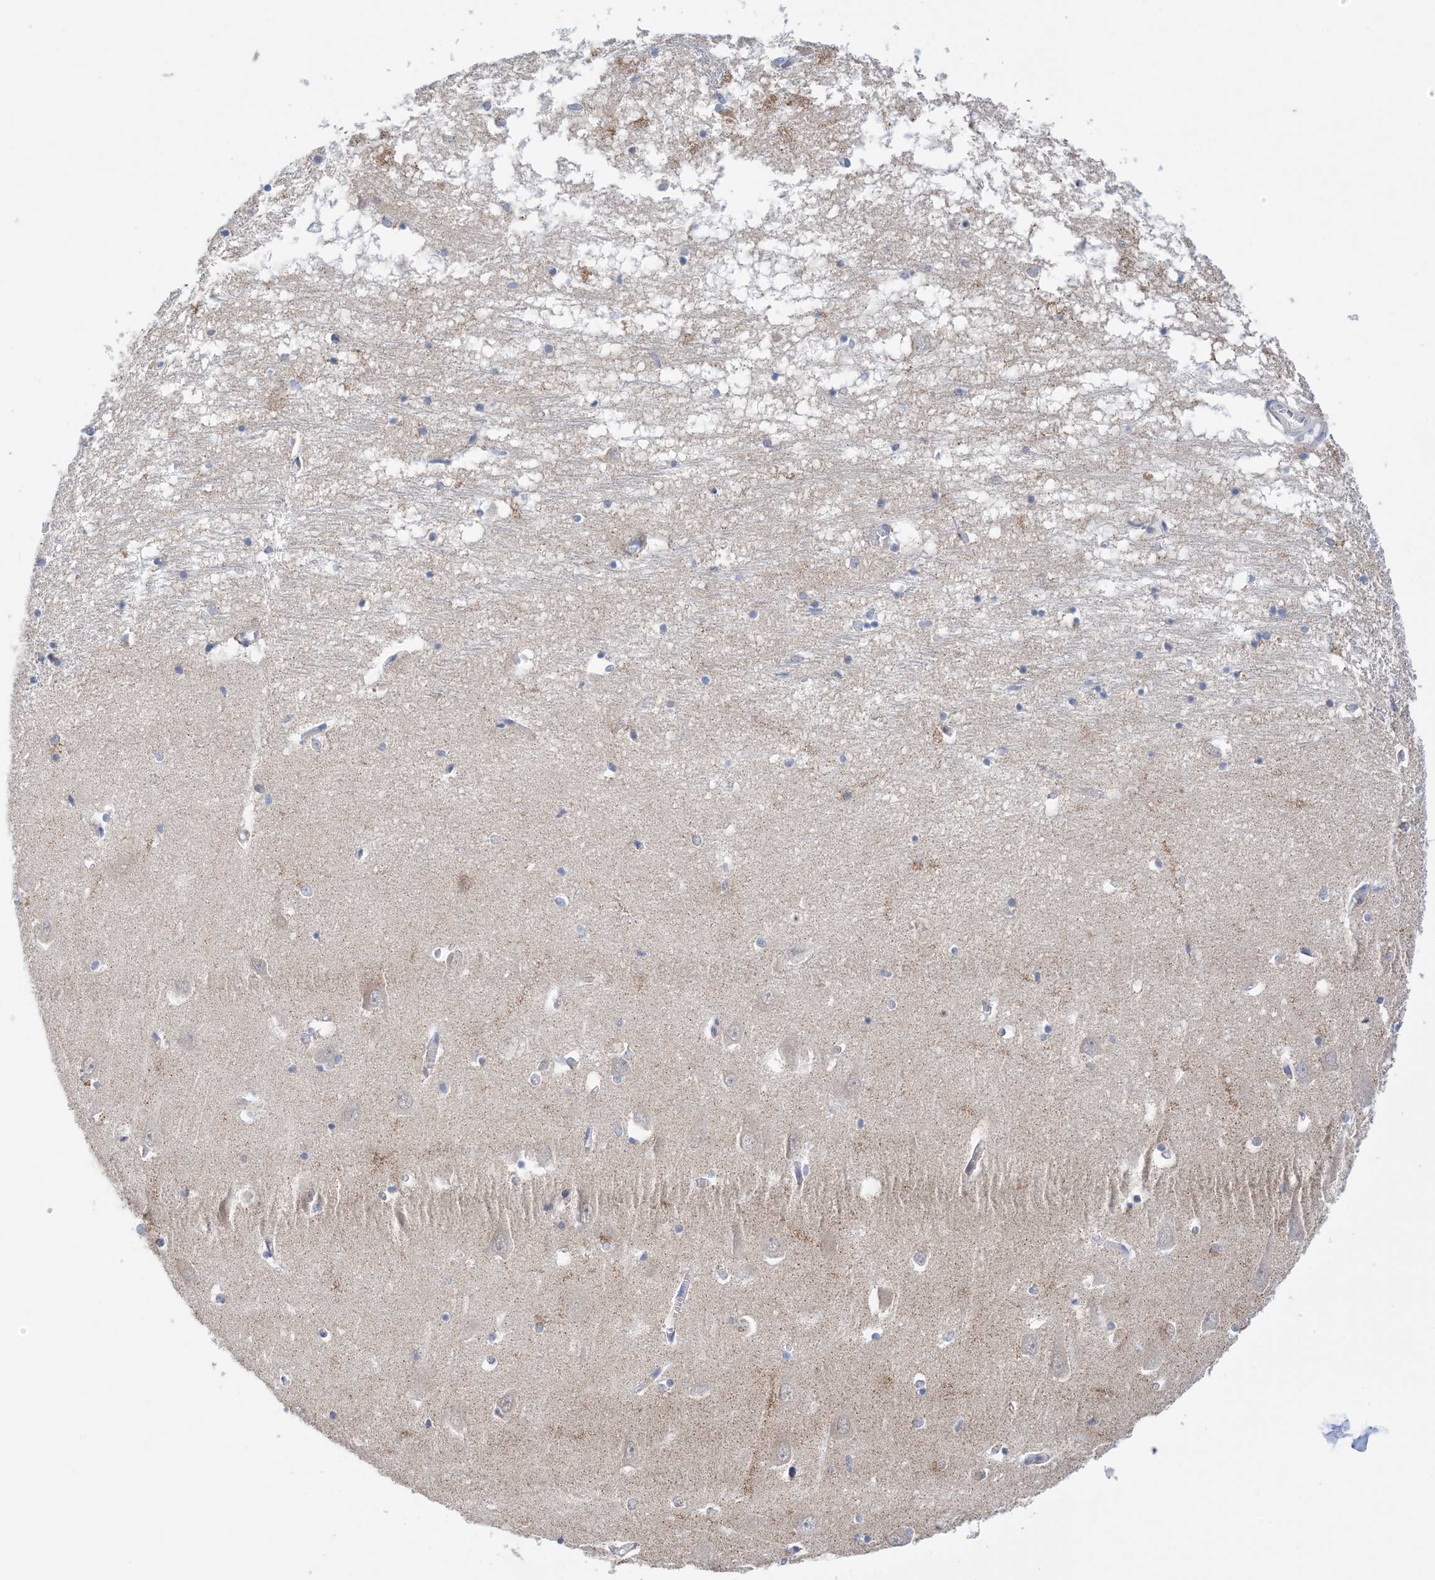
{"staining": {"intensity": "moderate", "quantity": "<25%", "location": "cytoplasmic/membranous"}, "tissue": "hippocampus", "cell_type": "Glial cells", "image_type": "normal", "snomed": [{"axis": "morphology", "description": "Normal tissue, NOS"}, {"axis": "topography", "description": "Hippocampus"}], "caption": "About <25% of glial cells in normal hippocampus show moderate cytoplasmic/membranous protein staining as visualized by brown immunohistochemical staining.", "gene": "PLK4", "patient": {"sex": "male", "age": 70}}